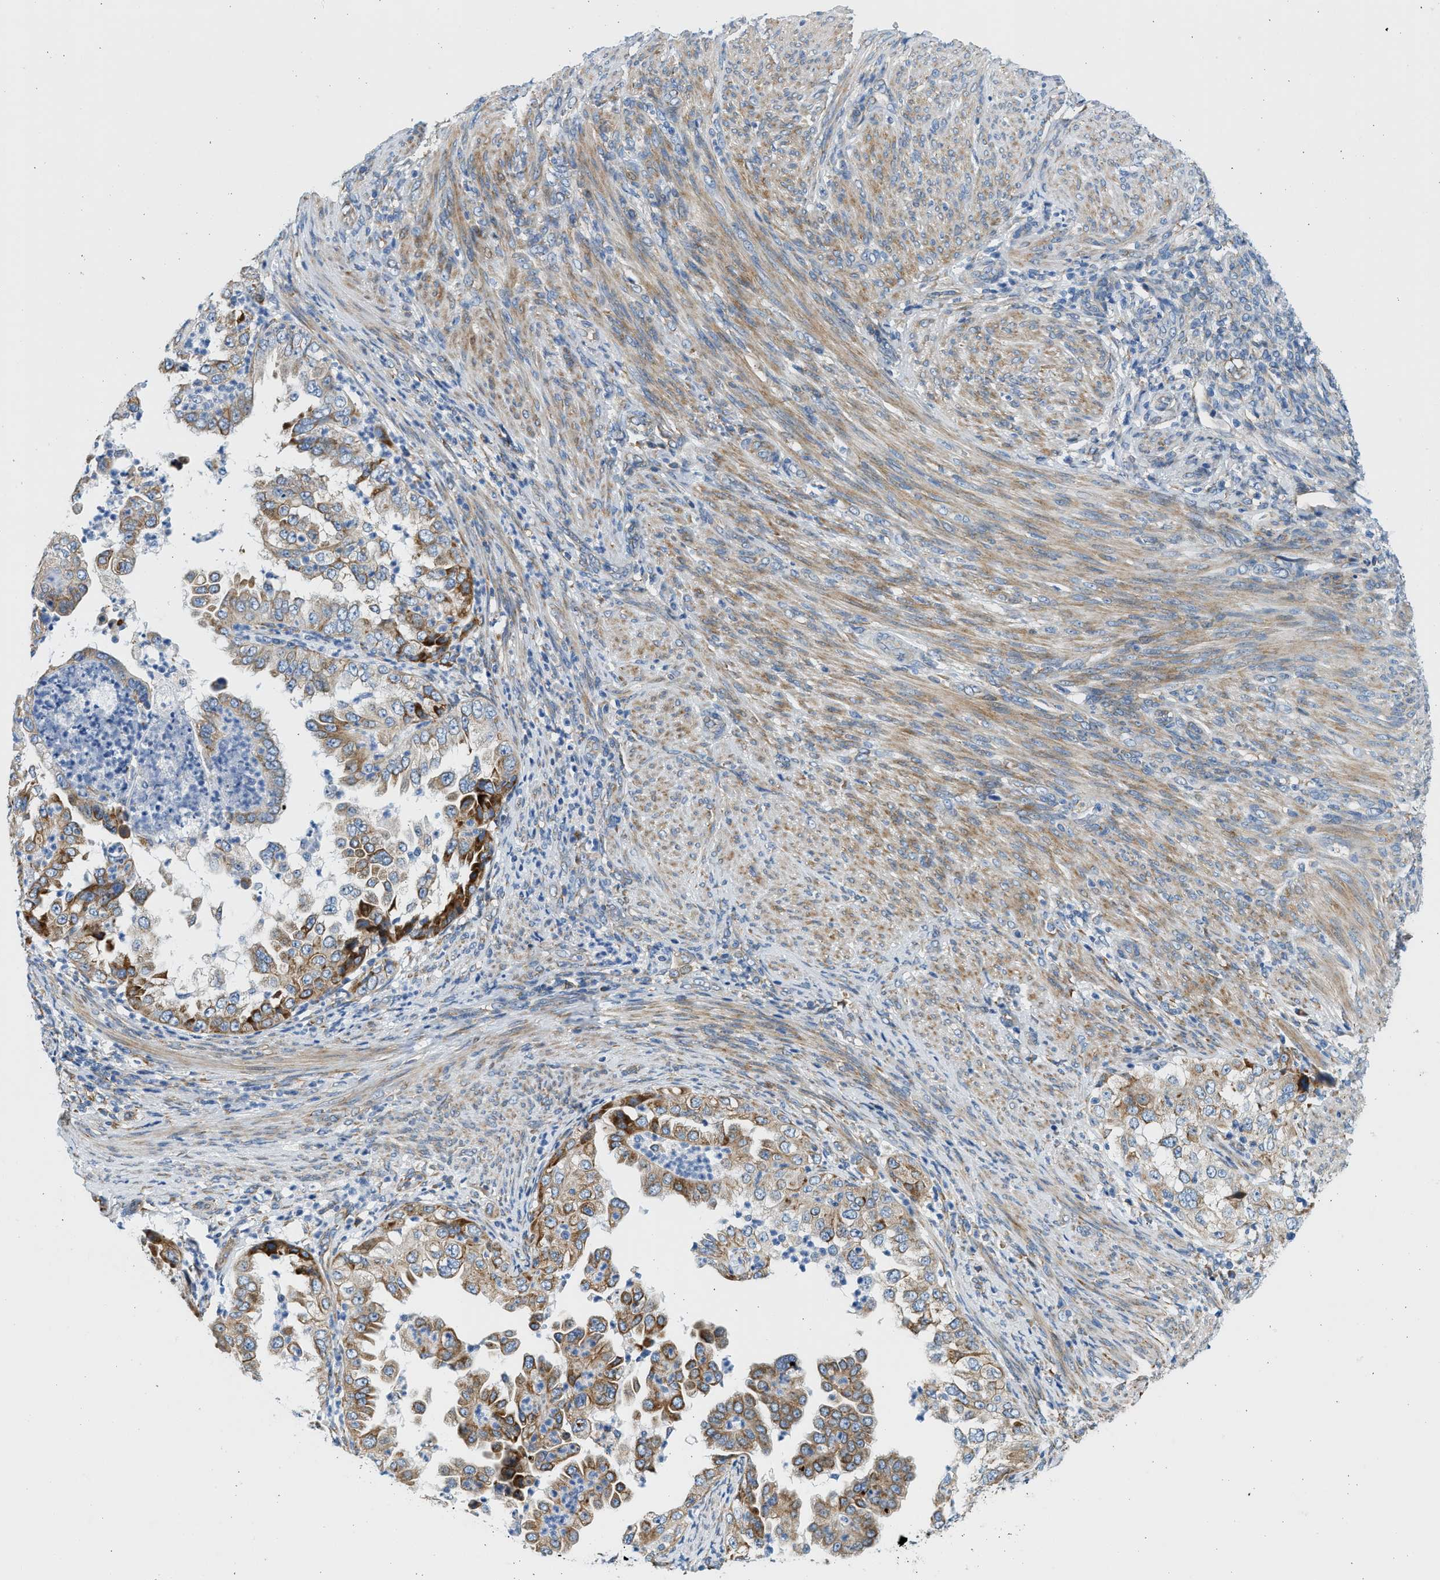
{"staining": {"intensity": "moderate", "quantity": "25%-75%", "location": "cytoplasmic/membranous"}, "tissue": "endometrial cancer", "cell_type": "Tumor cells", "image_type": "cancer", "snomed": [{"axis": "morphology", "description": "Adenocarcinoma, NOS"}, {"axis": "topography", "description": "Endometrium"}], "caption": "Immunohistochemical staining of human adenocarcinoma (endometrial) reveals medium levels of moderate cytoplasmic/membranous staining in approximately 25%-75% of tumor cells.", "gene": "CNTN6", "patient": {"sex": "female", "age": 85}}